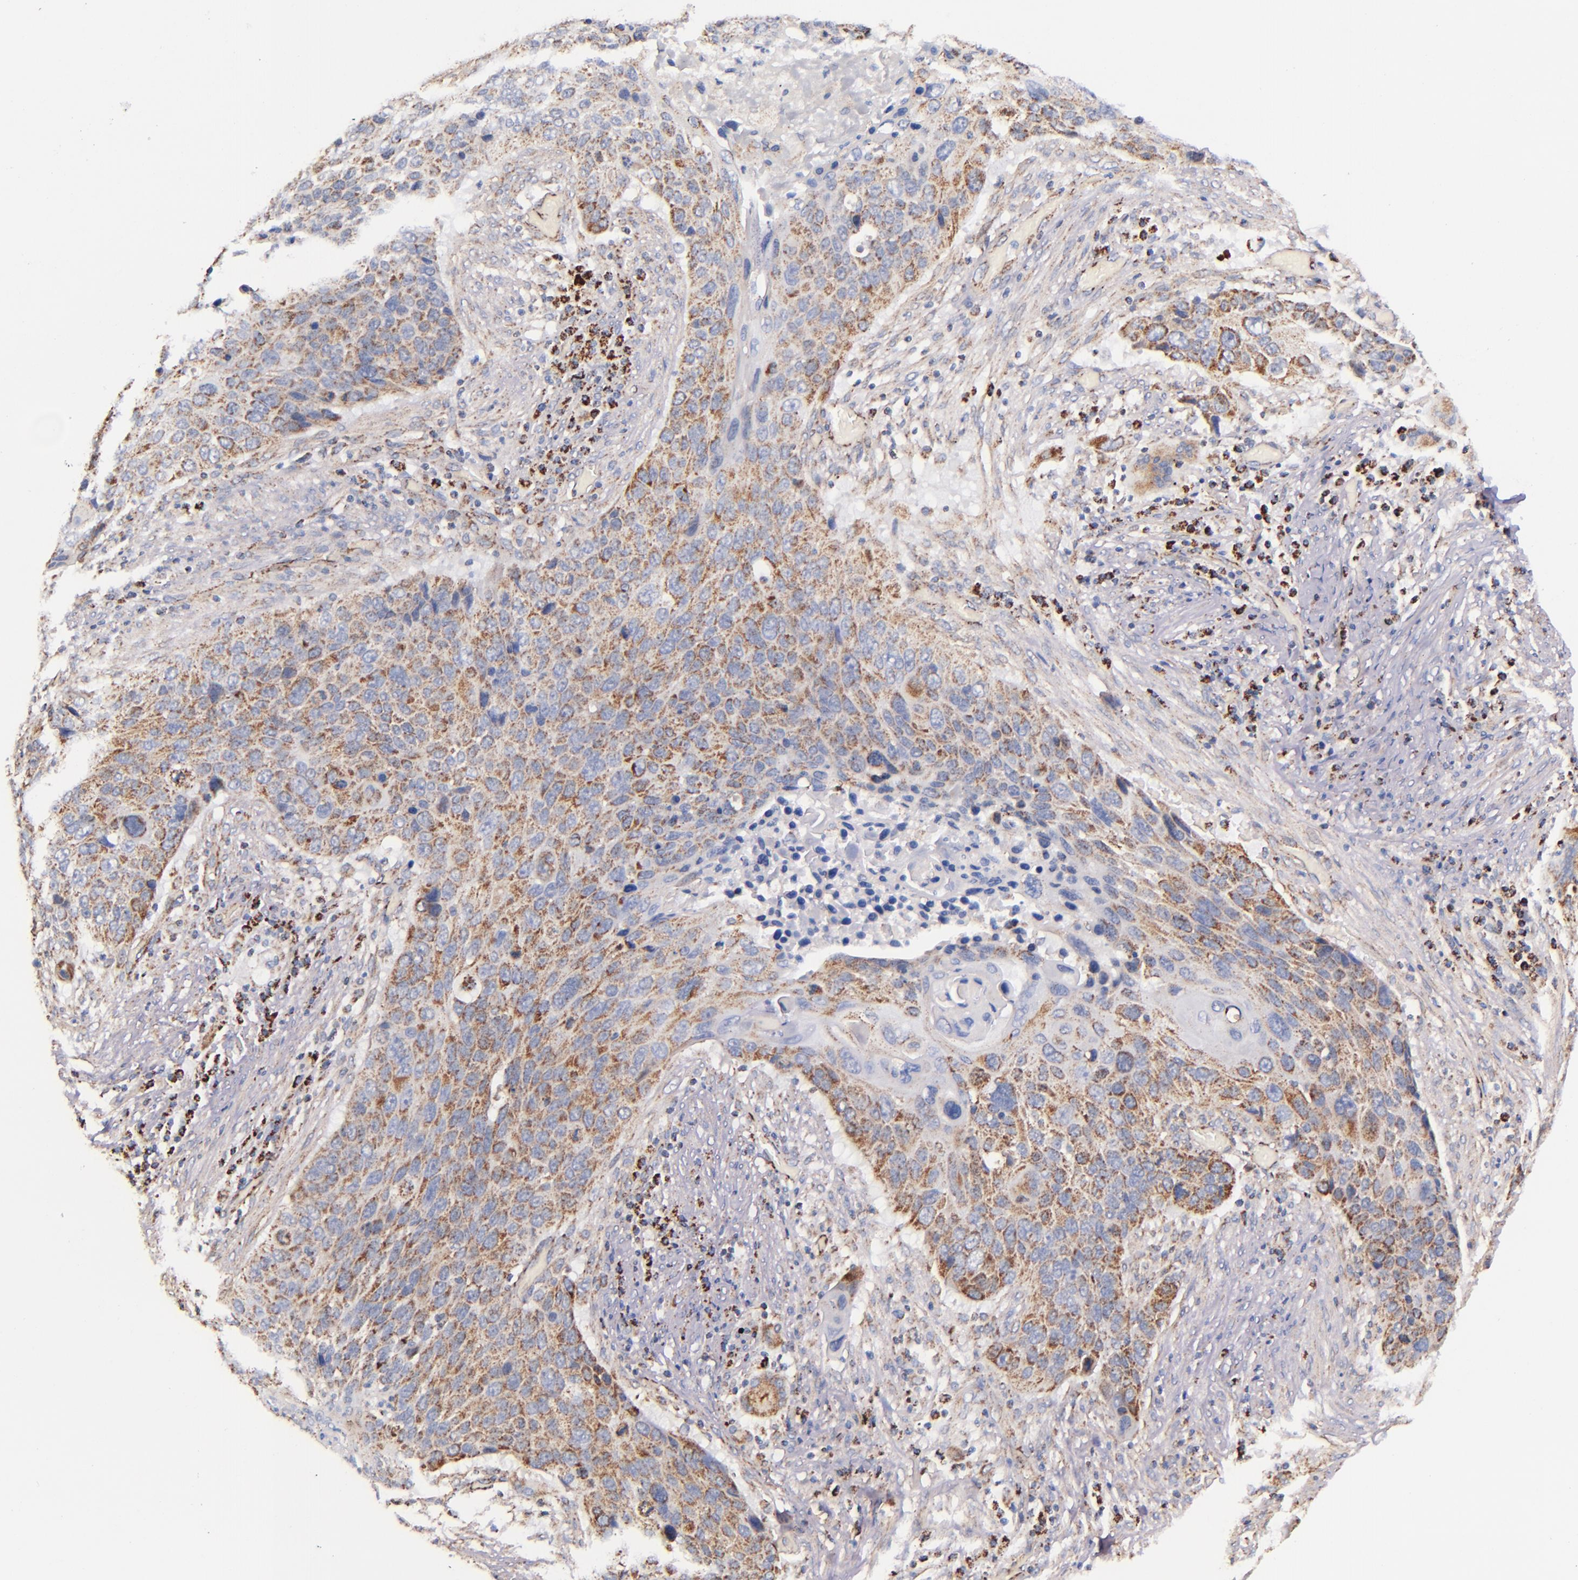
{"staining": {"intensity": "weak", "quantity": "25%-75%", "location": "cytoplasmic/membranous"}, "tissue": "lung cancer", "cell_type": "Tumor cells", "image_type": "cancer", "snomed": [{"axis": "morphology", "description": "Squamous cell carcinoma, NOS"}, {"axis": "topography", "description": "Lung"}], "caption": "This micrograph exhibits immunohistochemistry staining of human squamous cell carcinoma (lung), with low weak cytoplasmic/membranous staining in about 25%-75% of tumor cells.", "gene": "IDH3G", "patient": {"sex": "male", "age": 68}}